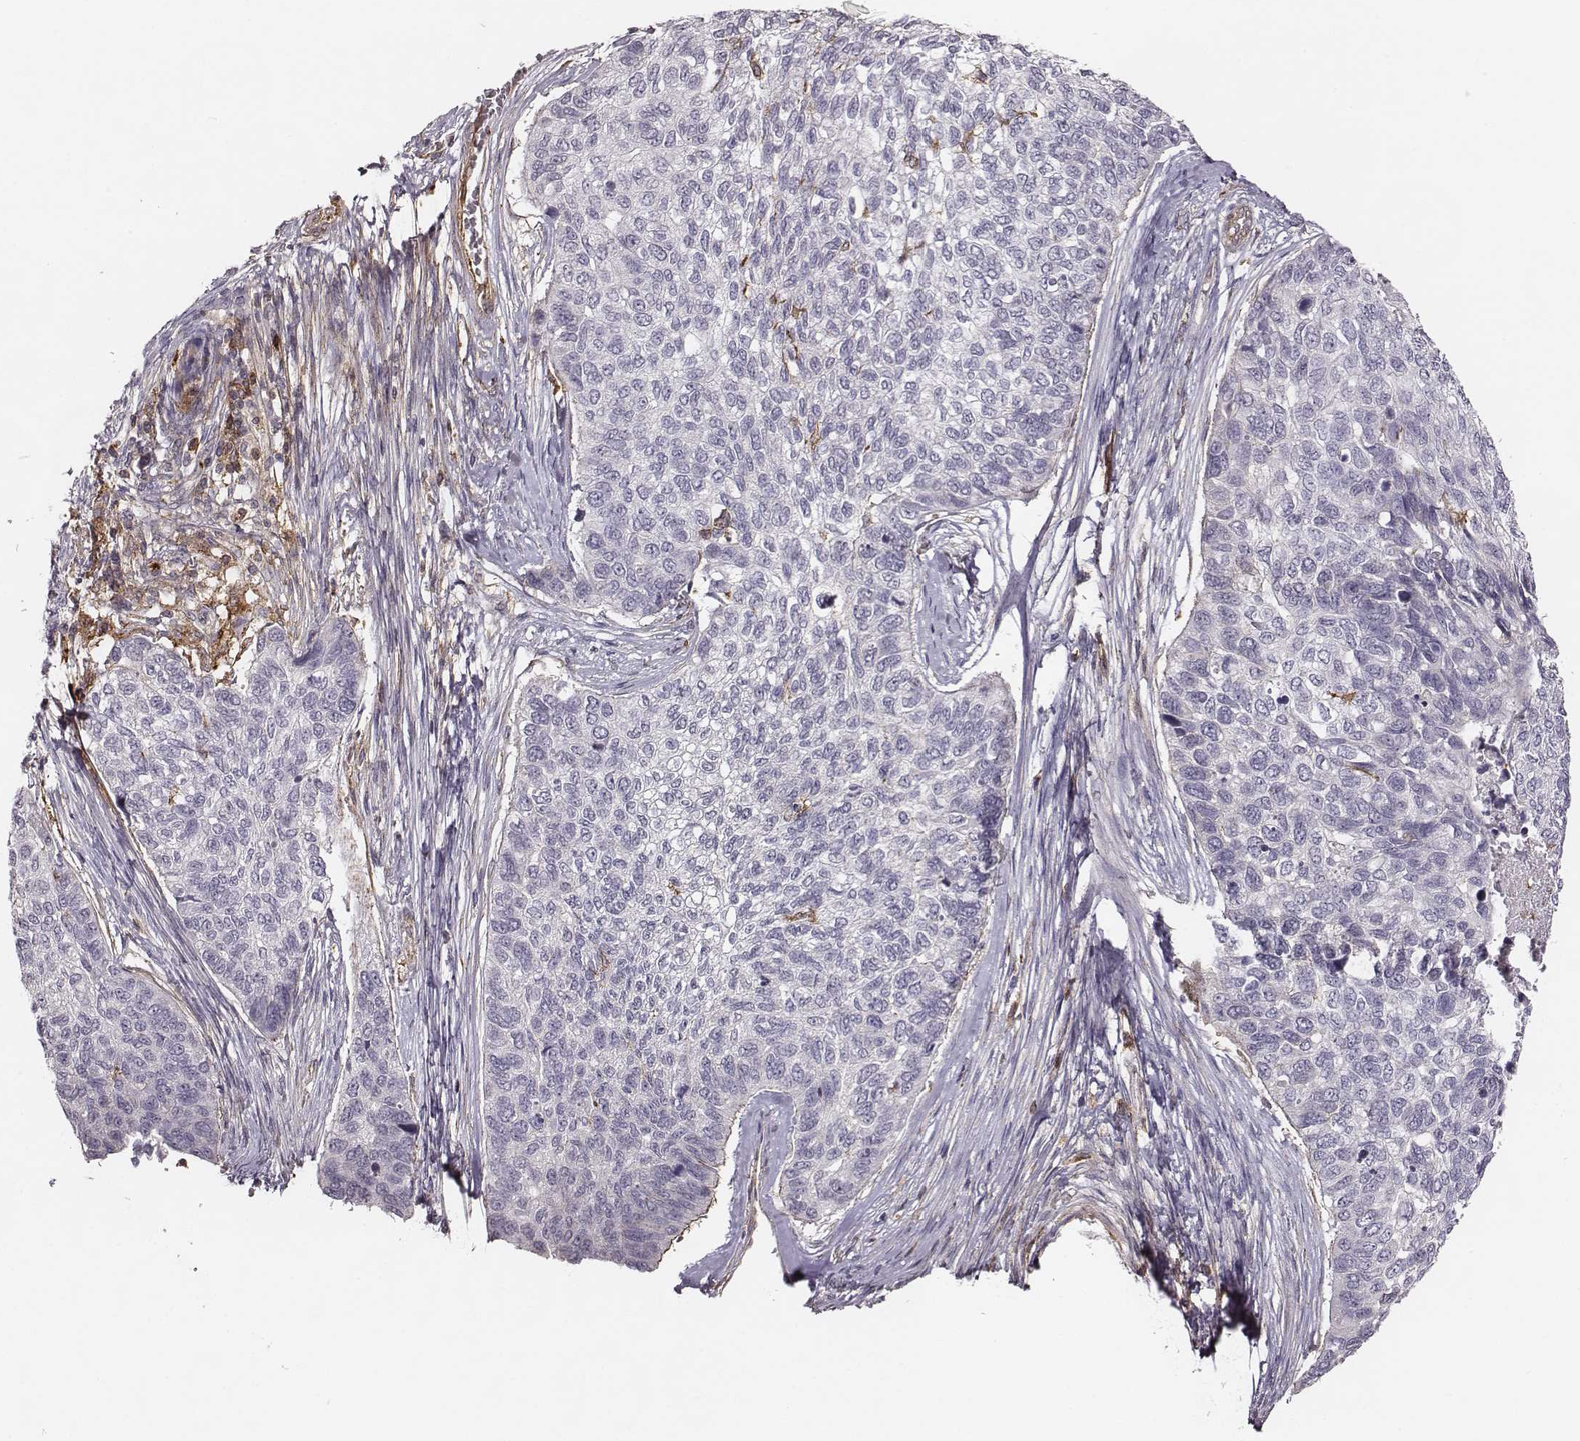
{"staining": {"intensity": "negative", "quantity": "none", "location": "none"}, "tissue": "lung cancer", "cell_type": "Tumor cells", "image_type": "cancer", "snomed": [{"axis": "morphology", "description": "Squamous cell carcinoma, NOS"}, {"axis": "topography", "description": "Lung"}], "caption": "Immunohistochemistry photomicrograph of neoplastic tissue: lung cancer (squamous cell carcinoma) stained with DAB demonstrates no significant protein expression in tumor cells.", "gene": "ZYX", "patient": {"sex": "male", "age": 69}}